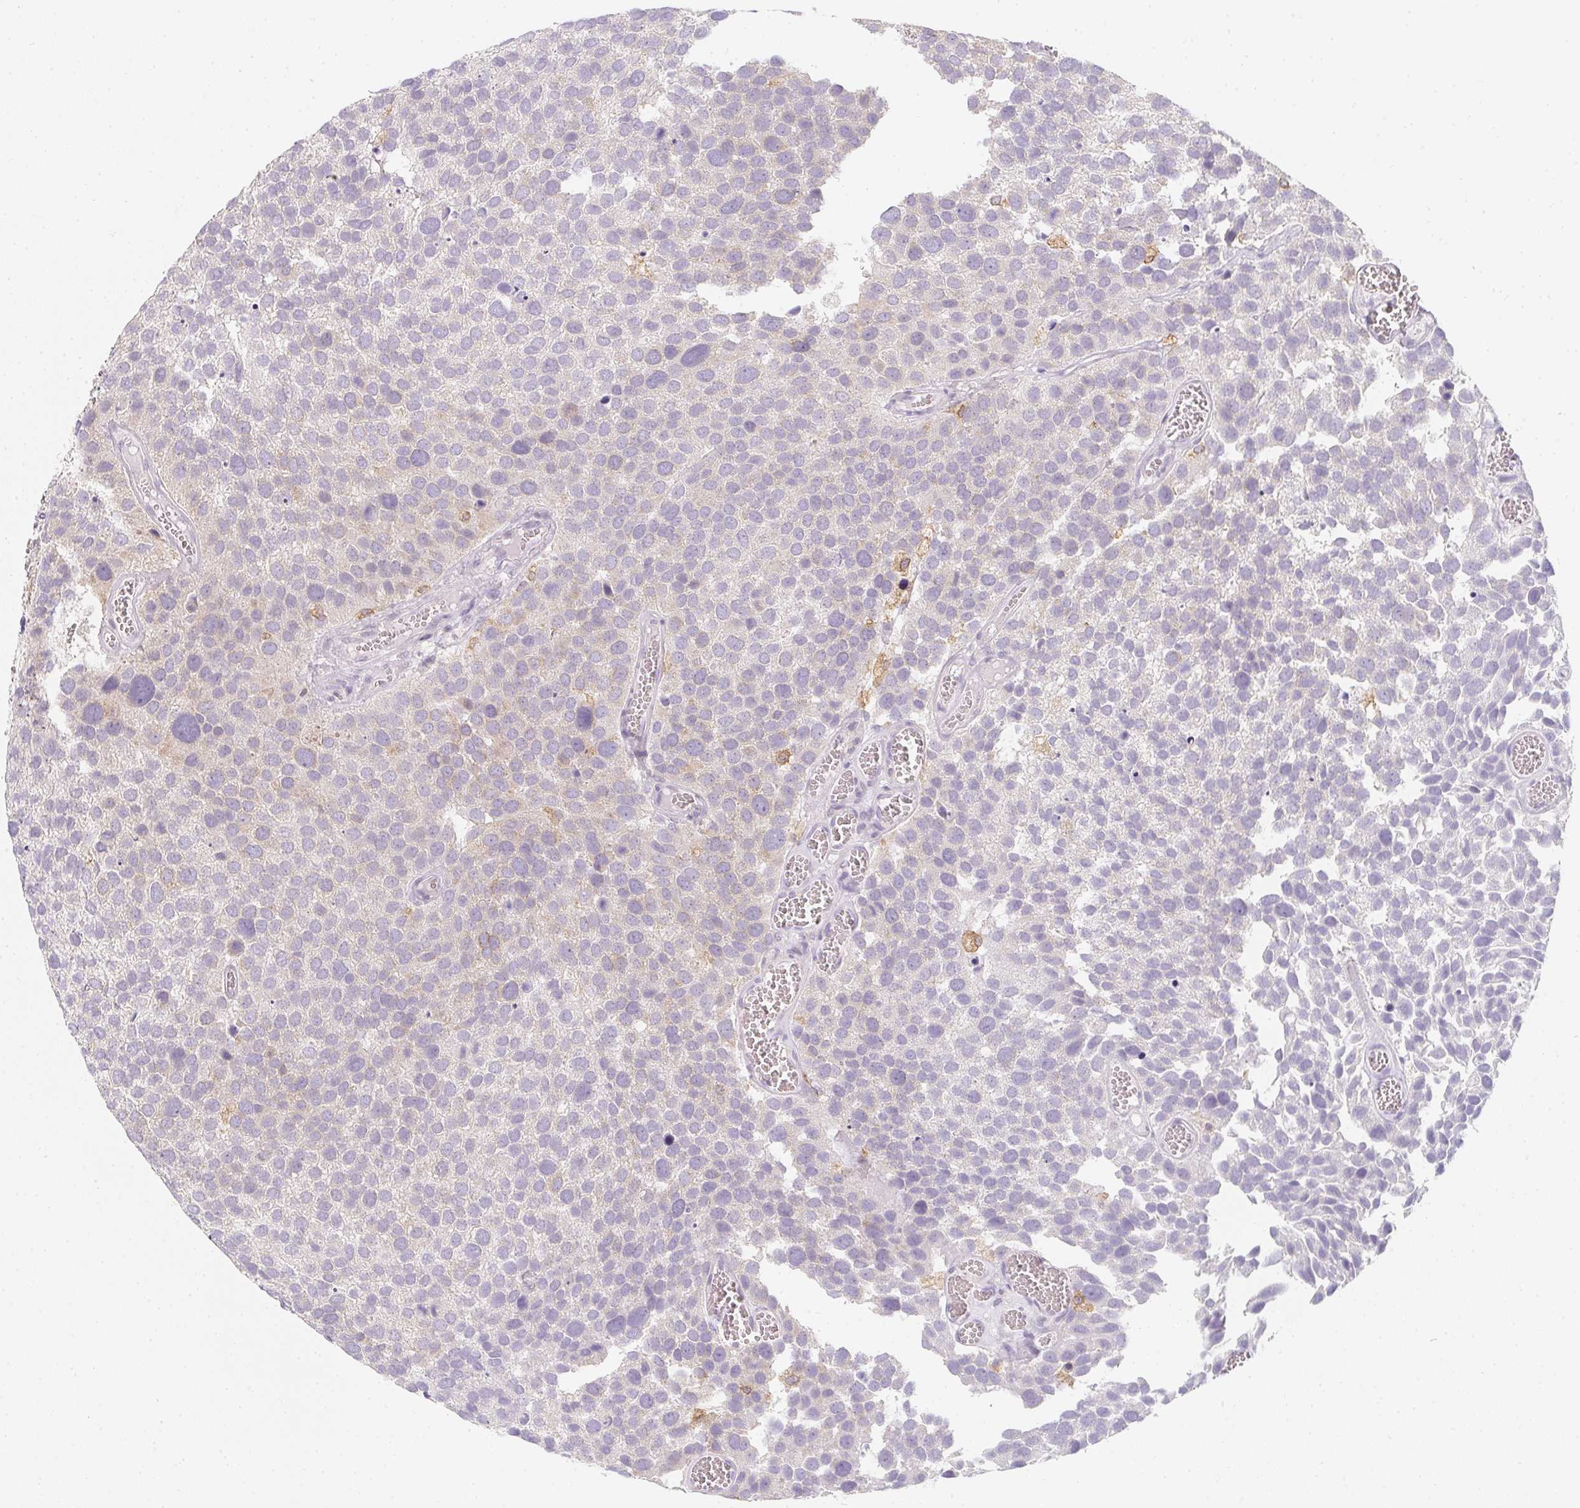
{"staining": {"intensity": "negative", "quantity": "none", "location": "none"}, "tissue": "urothelial cancer", "cell_type": "Tumor cells", "image_type": "cancer", "snomed": [{"axis": "morphology", "description": "Urothelial carcinoma, Low grade"}, {"axis": "topography", "description": "Urinary bladder"}], "caption": "Human urothelial cancer stained for a protein using immunohistochemistry shows no positivity in tumor cells.", "gene": "SOAT1", "patient": {"sex": "female", "age": 69}}